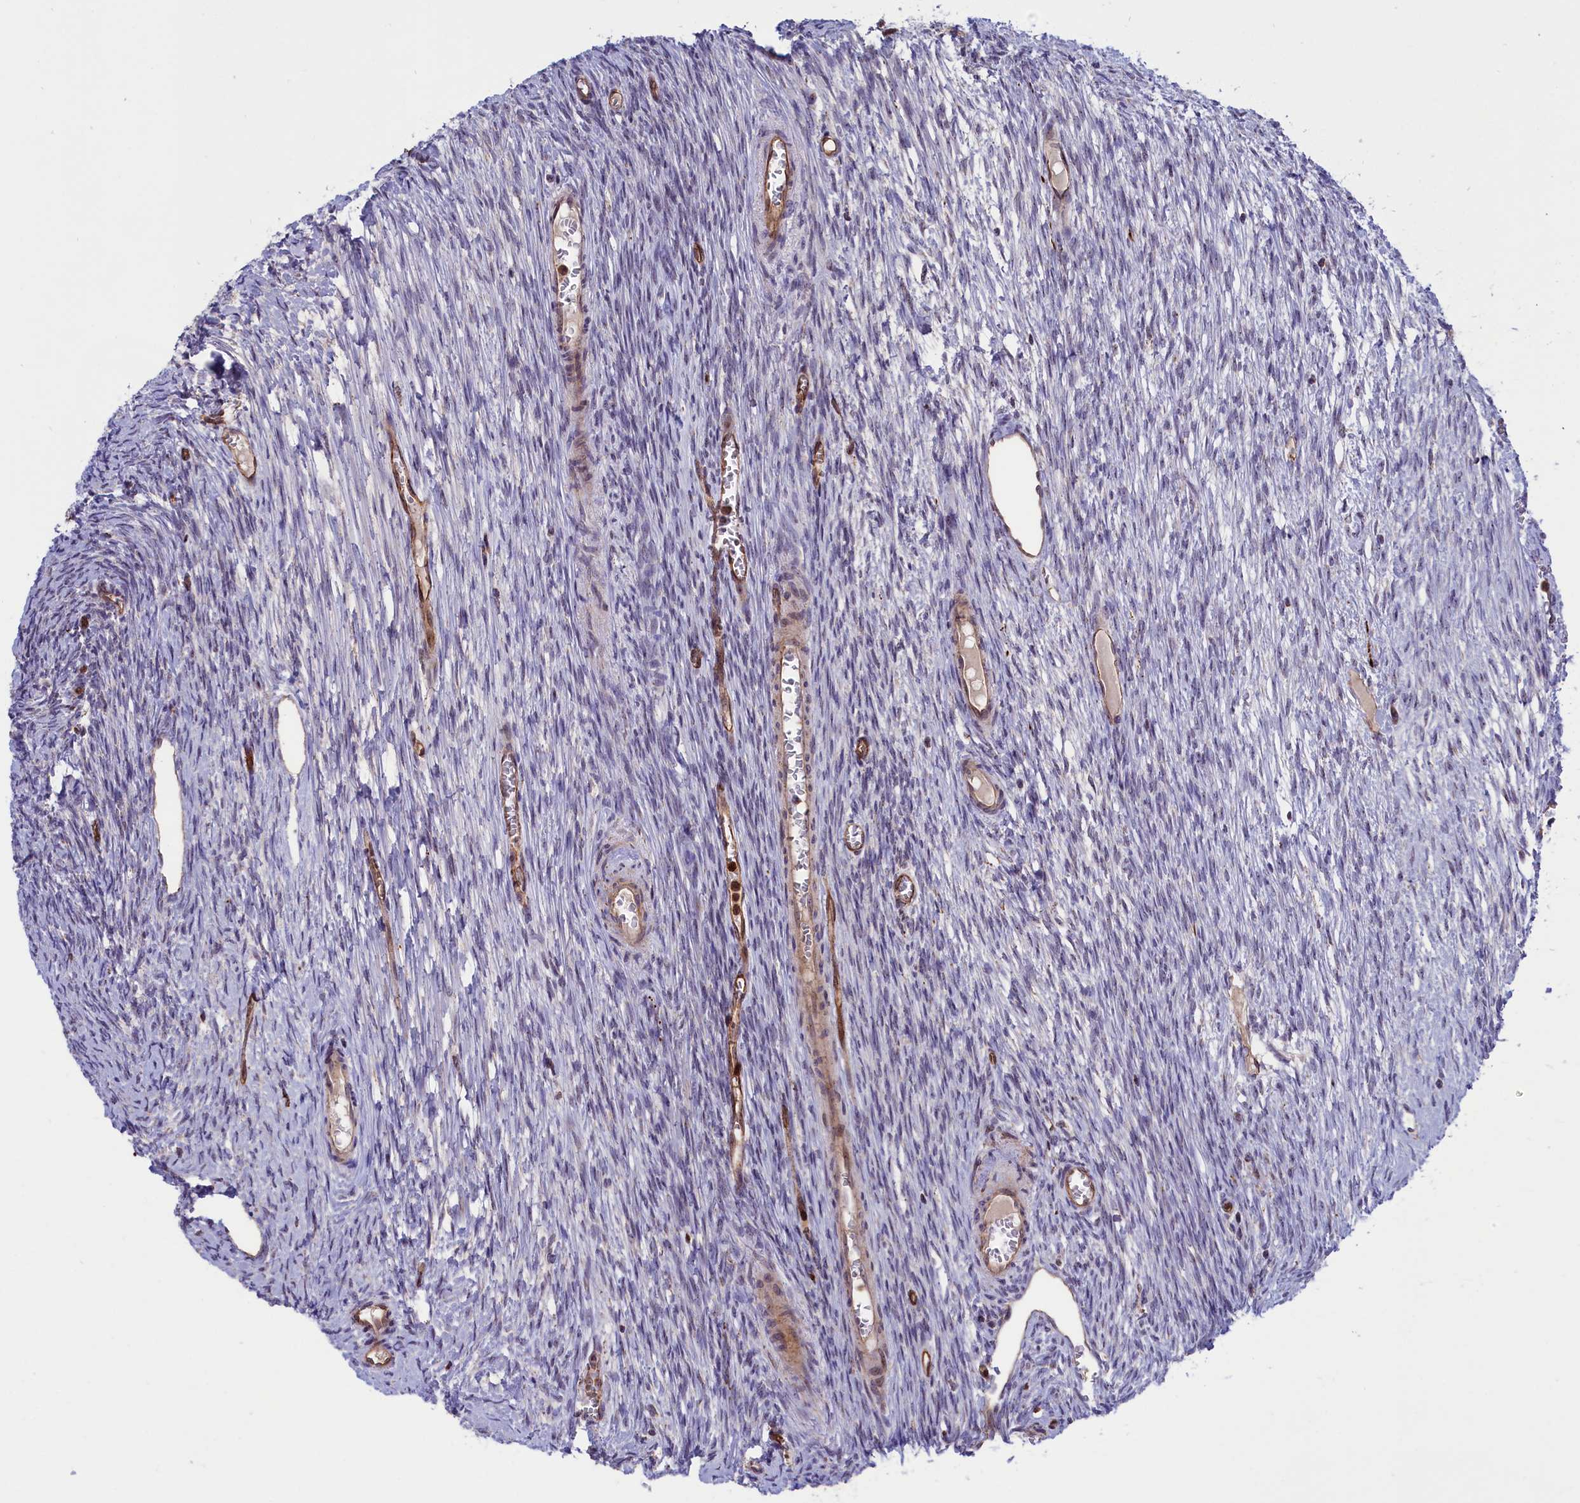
{"staining": {"intensity": "weak", "quantity": "25%-75%", "location": "cytoplasmic/membranous"}, "tissue": "ovary", "cell_type": "Follicle cells", "image_type": "normal", "snomed": [{"axis": "morphology", "description": "Normal tissue, NOS"}, {"axis": "topography", "description": "Ovary"}], "caption": "This image demonstrates benign ovary stained with IHC to label a protein in brown. The cytoplasmic/membranous of follicle cells show weak positivity for the protein. Nuclei are counter-stained blue.", "gene": "MPND", "patient": {"sex": "female", "age": 44}}